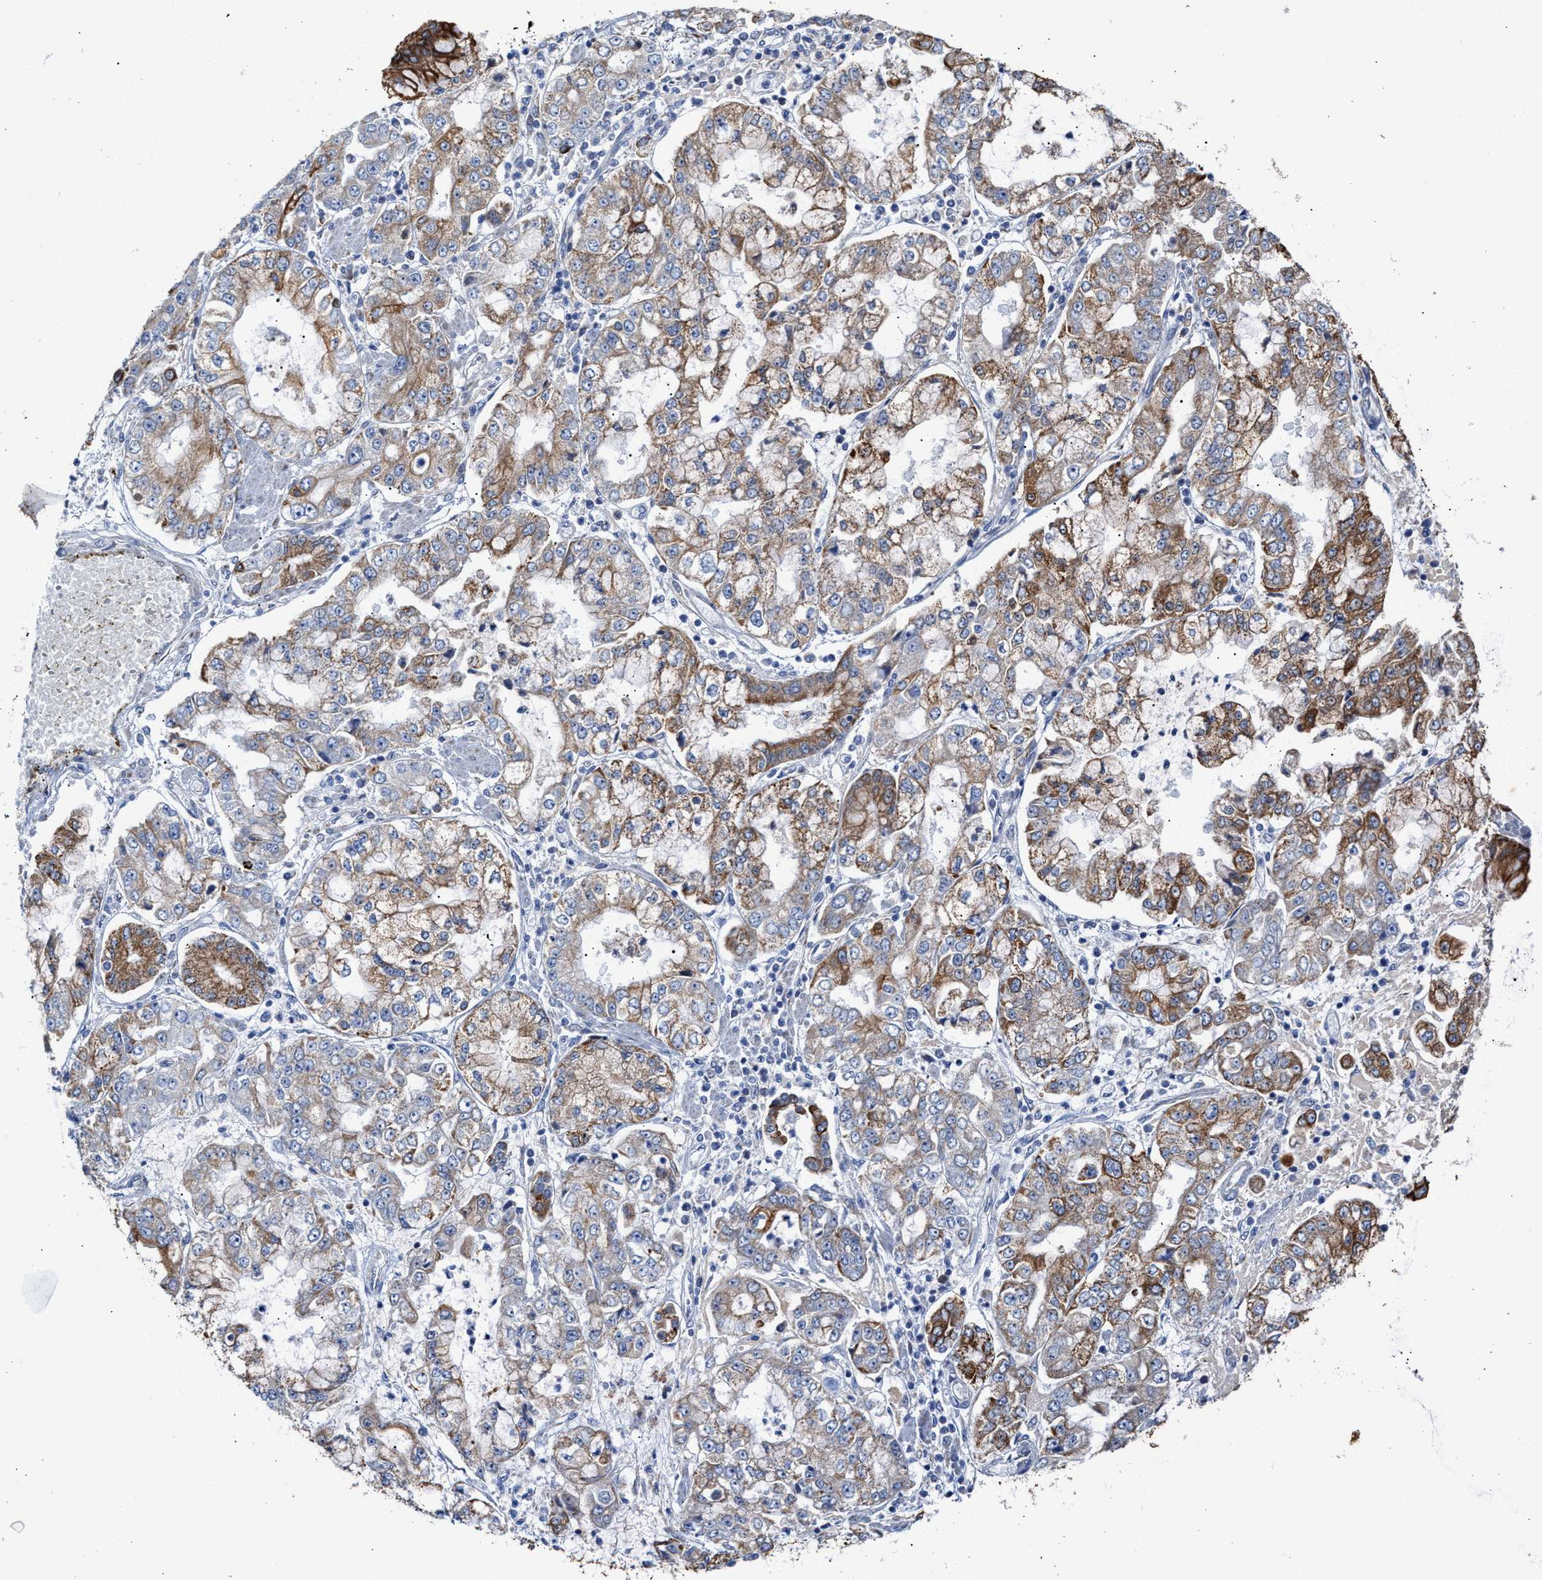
{"staining": {"intensity": "strong", "quantity": "25%-75%", "location": "cytoplasmic/membranous"}, "tissue": "stomach cancer", "cell_type": "Tumor cells", "image_type": "cancer", "snomed": [{"axis": "morphology", "description": "Adenocarcinoma, NOS"}, {"axis": "topography", "description": "Stomach"}], "caption": "A high-resolution photomicrograph shows immunohistochemistry (IHC) staining of adenocarcinoma (stomach), which demonstrates strong cytoplasmic/membranous expression in about 25%-75% of tumor cells.", "gene": "JAG1", "patient": {"sex": "male", "age": 76}}